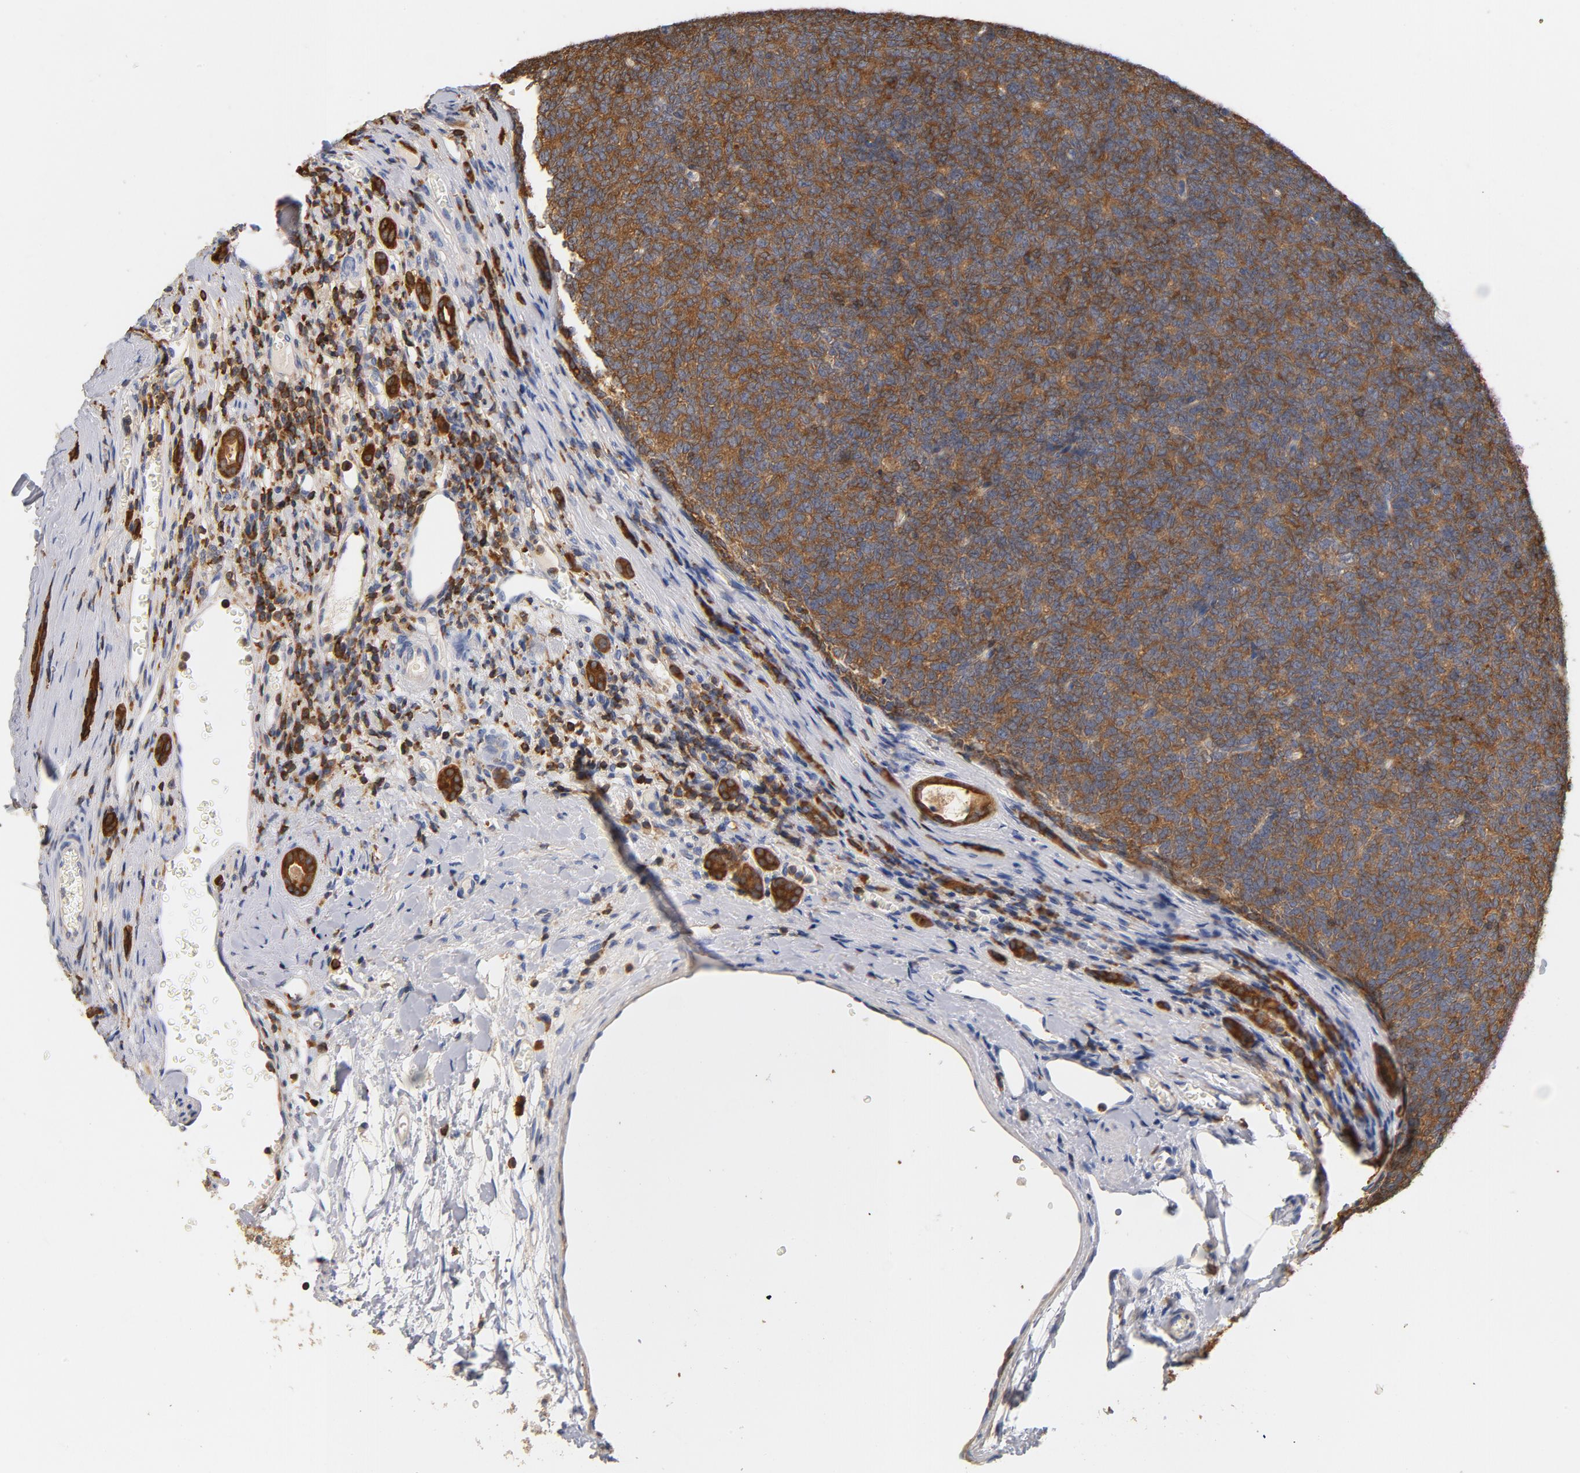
{"staining": {"intensity": "moderate", "quantity": ">75%", "location": "cytoplasmic/membranous"}, "tissue": "renal cancer", "cell_type": "Tumor cells", "image_type": "cancer", "snomed": [{"axis": "morphology", "description": "Neoplasm, malignant, NOS"}, {"axis": "topography", "description": "Kidney"}], "caption": "Tumor cells demonstrate medium levels of moderate cytoplasmic/membranous positivity in about >75% of cells in neoplasm (malignant) (renal). The staining was performed using DAB (3,3'-diaminobenzidine) to visualize the protein expression in brown, while the nuclei were stained in blue with hematoxylin (Magnification: 20x).", "gene": "EZR", "patient": {"sex": "male", "age": 28}}